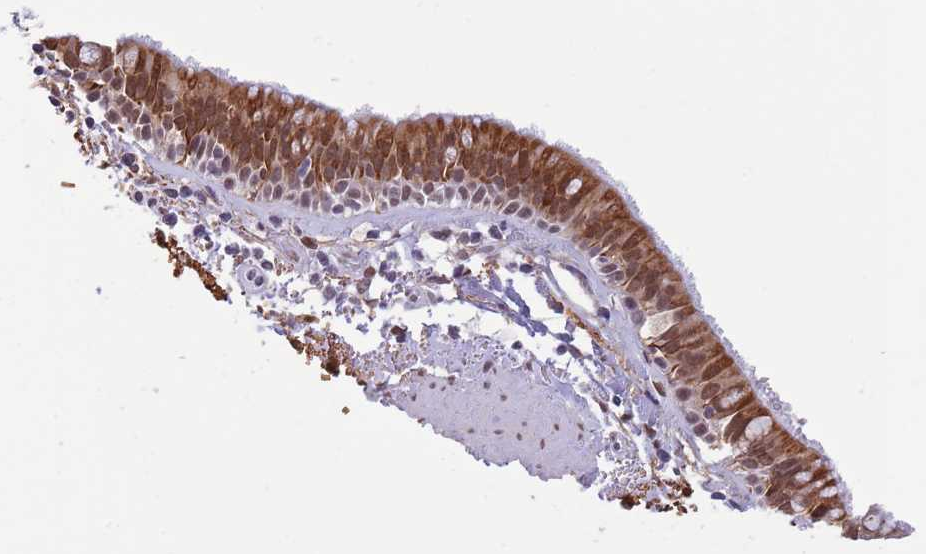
{"staining": {"intensity": "moderate", "quantity": ">75%", "location": "cytoplasmic/membranous,nuclear"}, "tissue": "bronchus", "cell_type": "Respiratory epithelial cells", "image_type": "normal", "snomed": [{"axis": "morphology", "description": "Normal tissue, NOS"}, {"axis": "morphology", "description": "Neoplasm, uncertain whether benign or malignant"}, {"axis": "topography", "description": "Bronchus"}, {"axis": "topography", "description": "Lung"}], "caption": "Protein expression by immunohistochemistry exhibits moderate cytoplasmic/membranous,nuclear positivity in about >75% of respiratory epithelial cells in benign bronchus. Immunohistochemistry (ihc) stains the protein of interest in brown and the nuclei are stained blue.", "gene": "TRIM32", "patient": {"sex": "male", "age": 55}}